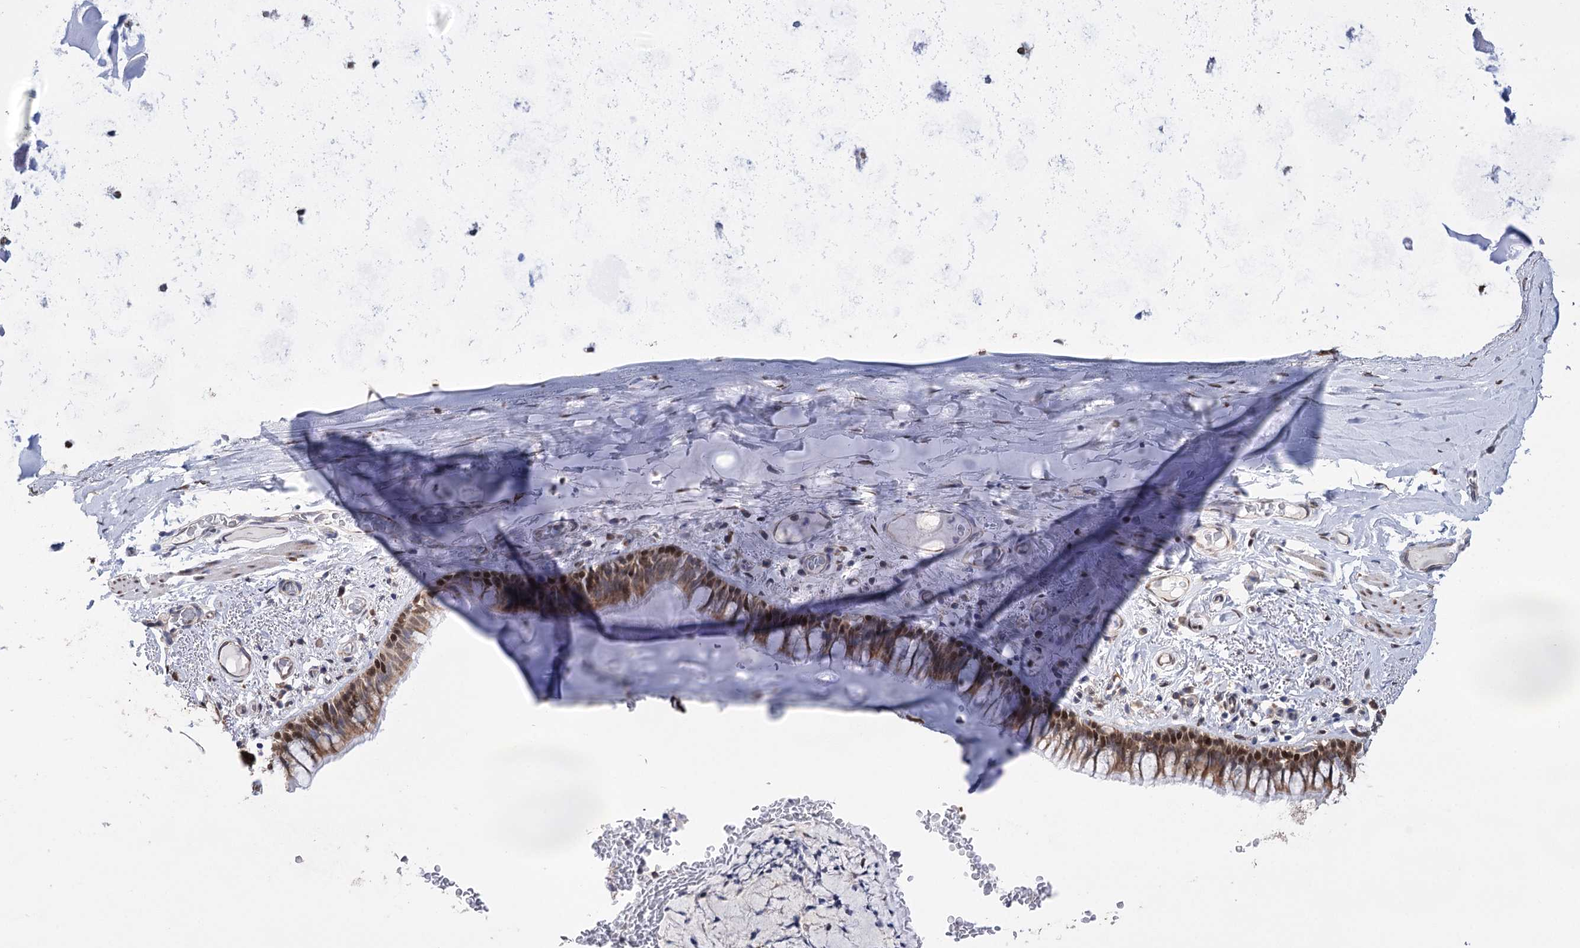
{"staining": {"intensity": "moderate", "quantity": ">75%", "location": "cytoplasmic/membranous,nuclear"}, "tissue": "bronchus", "cell_type": "Respiratory epithelial cells", "image_type": "normal", "snomed": [{"axis": "morphology", "description": "Normal tissue, NOS"}, {"axis": "topography", "description": "Cartilage tissue"}, {"axis": "topography", "description": "Bronchus"}], "caption": "Immunohistochemistry (IHC) (DAB) staining of normal human bronchus displays moderate cytoplasmic/membranous,nuclear protein positivity in approximately >75% of respiratory epithelial cells. (brown staining indicates protein expression, while blue staining denotes nuclei).", "gene": "NFU1", "patient": {"sex": "female", "age": 36}}